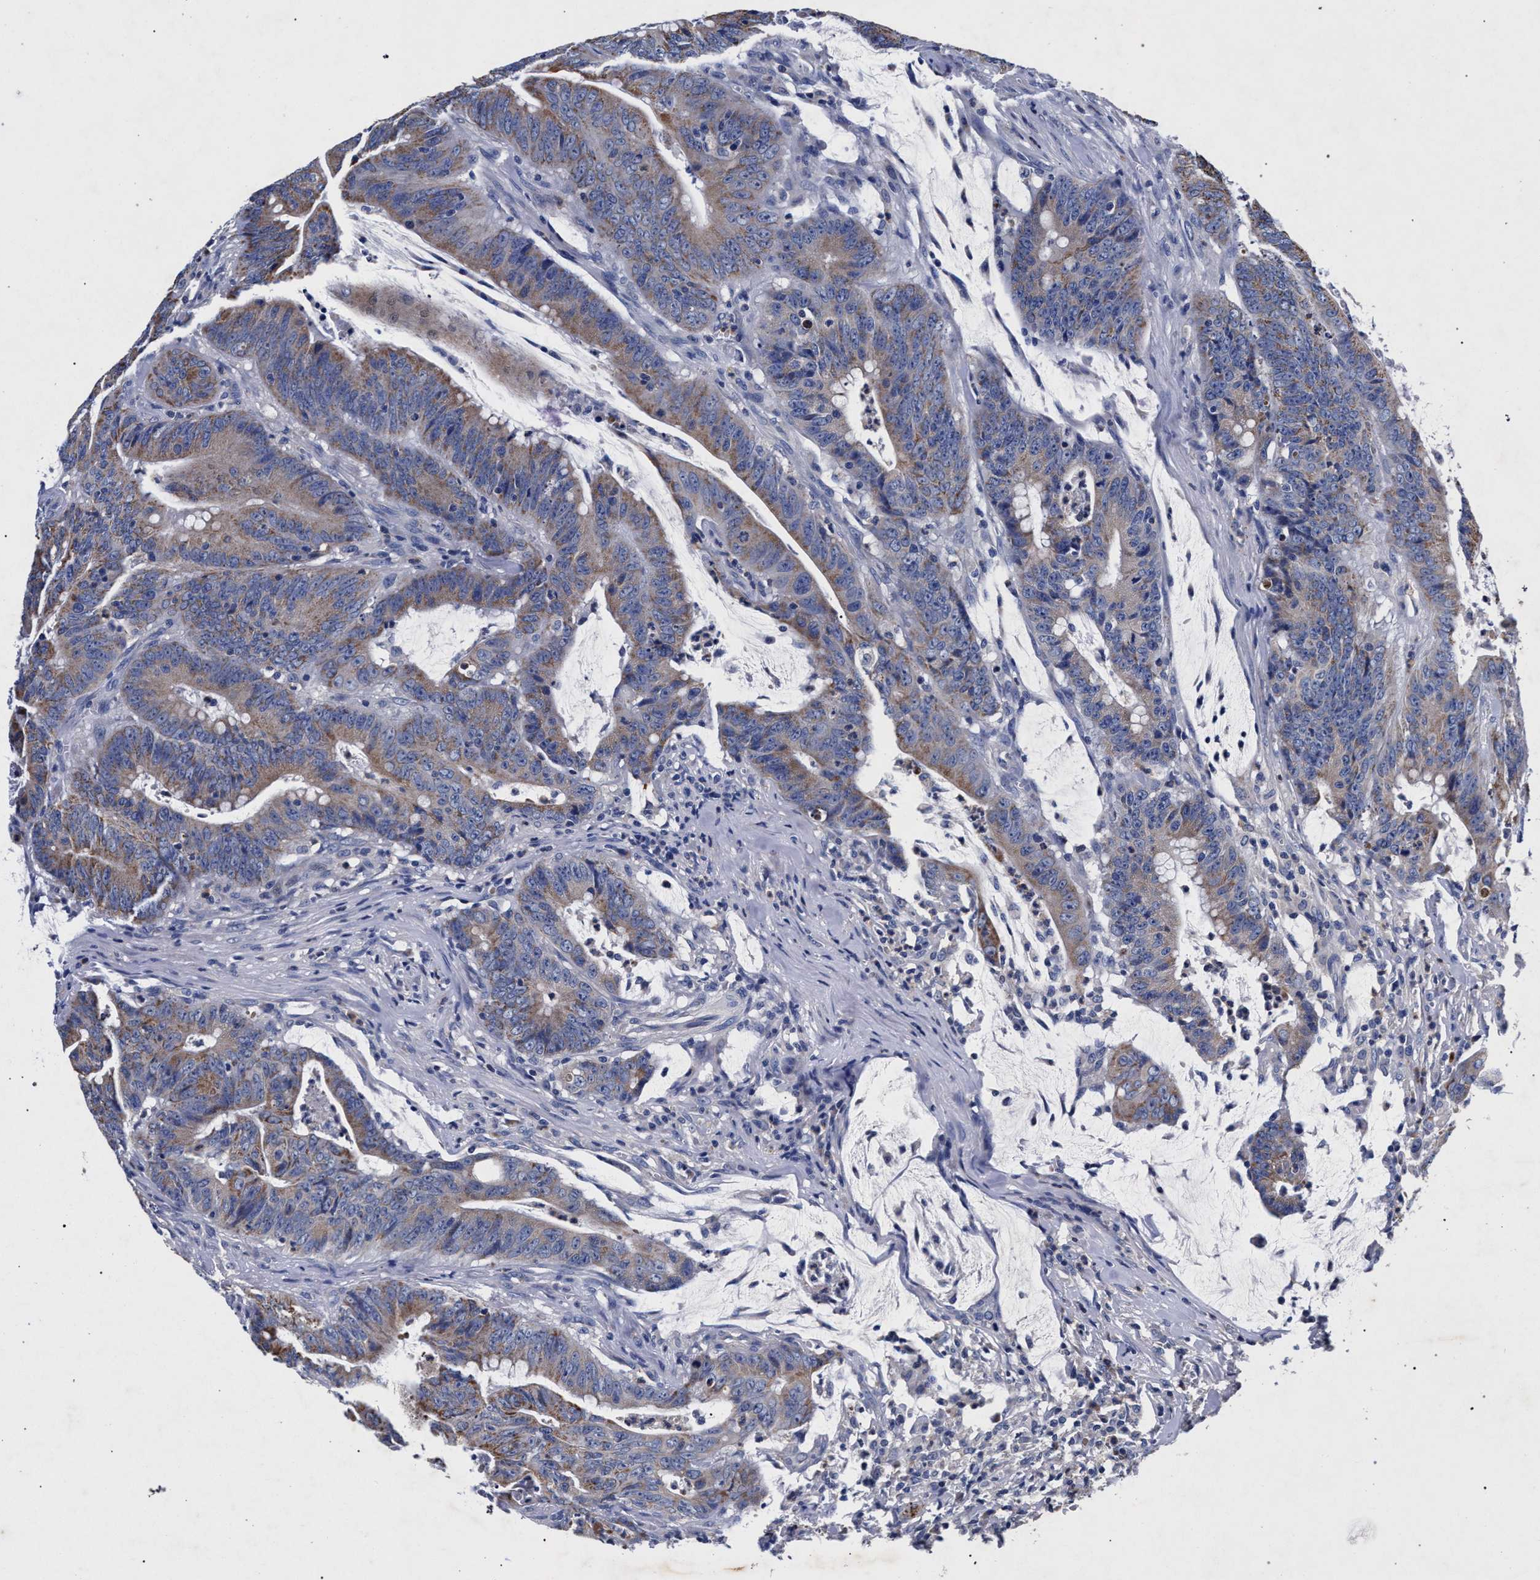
{"staining": {"intensity": "weak", "quantity": ">75%", "location": "cytoplasmic/membranous"}, "tissue": "colorectal cancer", "cell_type": "Tumor cells", "image_type": "cancer", "snomed": [{"axis": "morphology", "description": "Adenocarcinoma, NOS"}, {"axis": "topography", "description": "Colon"}], "caption": "Weak cytoplasmic/membranous protein positivity is appreciated in about >75% of tumor cells in colorectal adenocarcinoma. Ihc stains the protein of interest in brown and the nuclei are stained blue.", "gene": "HSD17B14", "patient": {"sex": "male", "age": 45}}